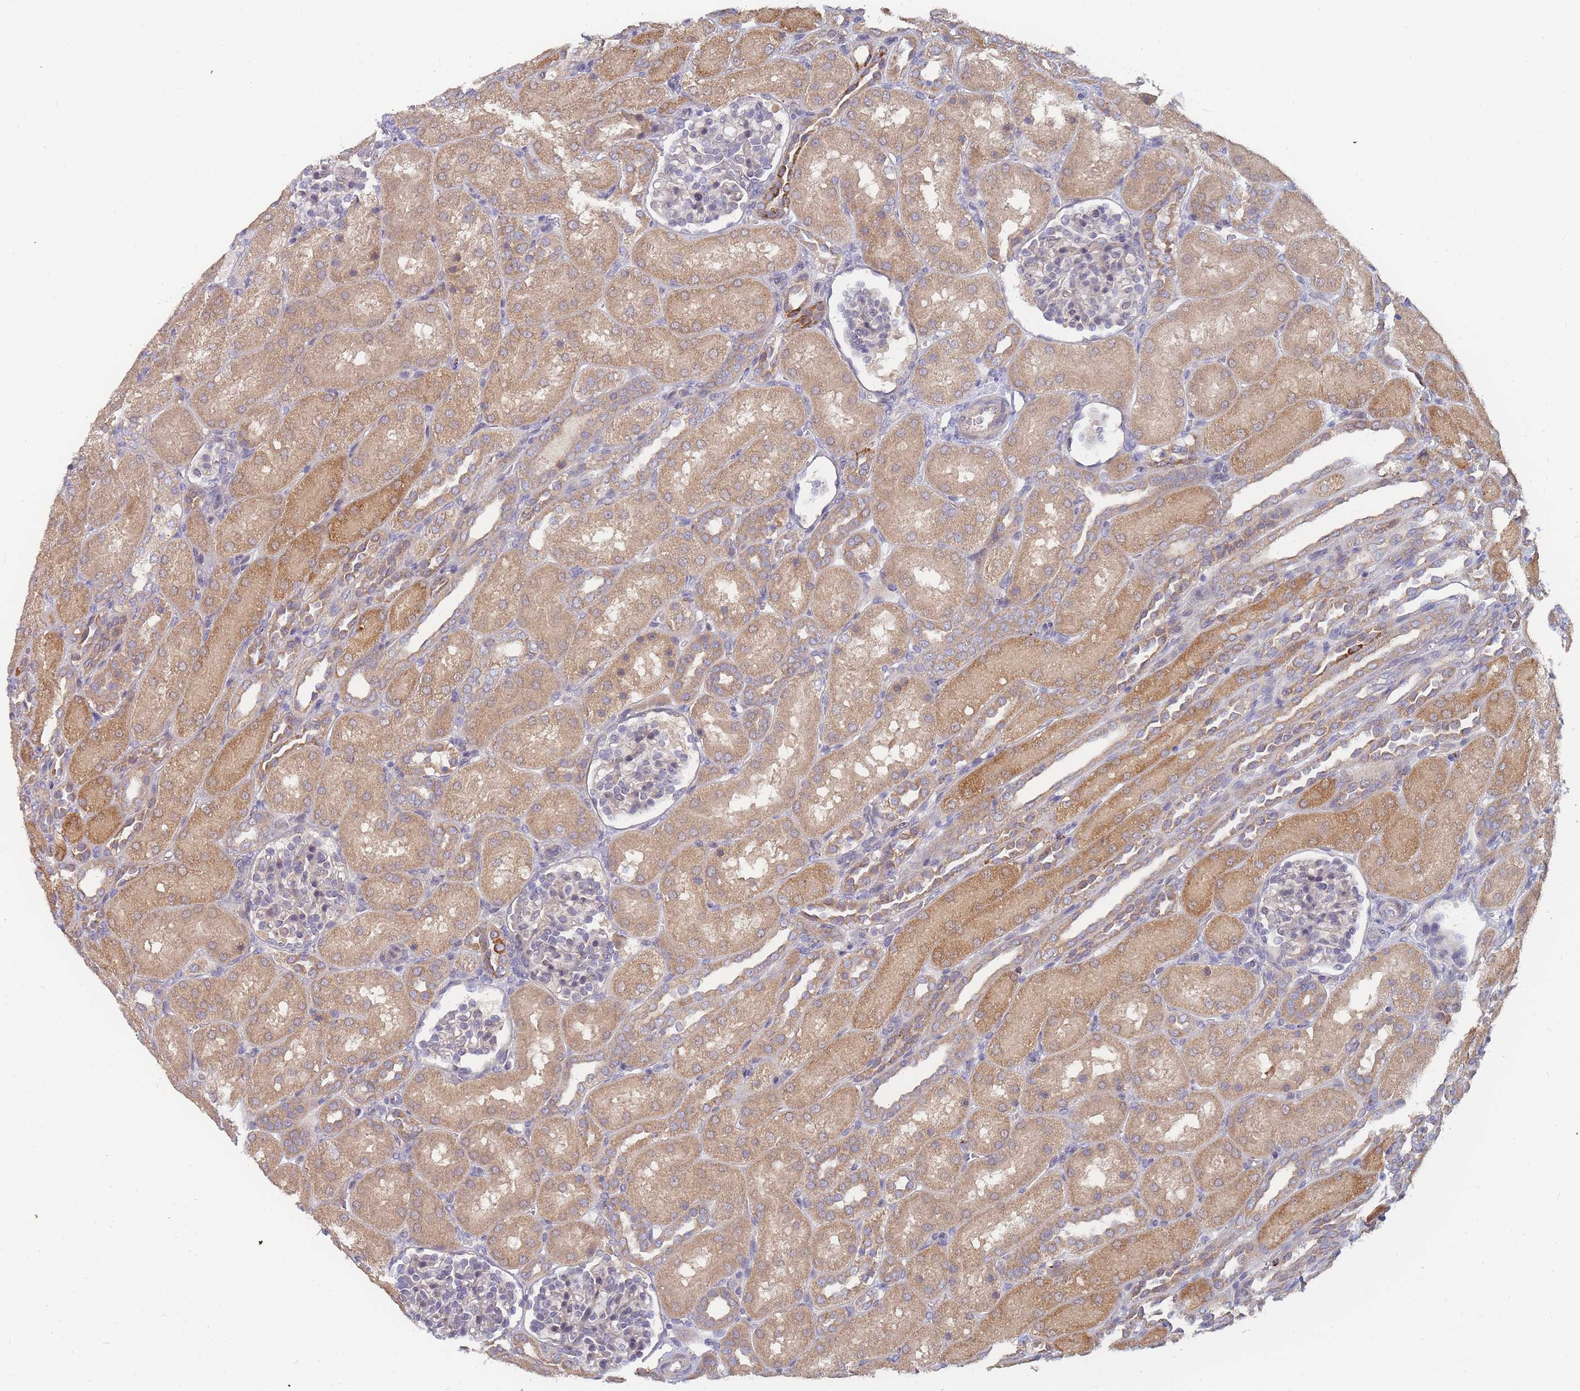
{"staining": {"intensity": "negative", "quantity": "none", "location": "none"}, "tissue": "kidney", "cell_type": "Cells in glomeruli", "image_type": "normal", "snomed": [{"axis": "morphology", "description": "Normal tissue, NOS"}, {"axis": "topography", "description": "Kidney"}], "caption": "Cells in glomeruli show no significant protein positivity in normal kidney.", "gene": "SLC35F5", "patient": {"sex": "male", "age": 1}}